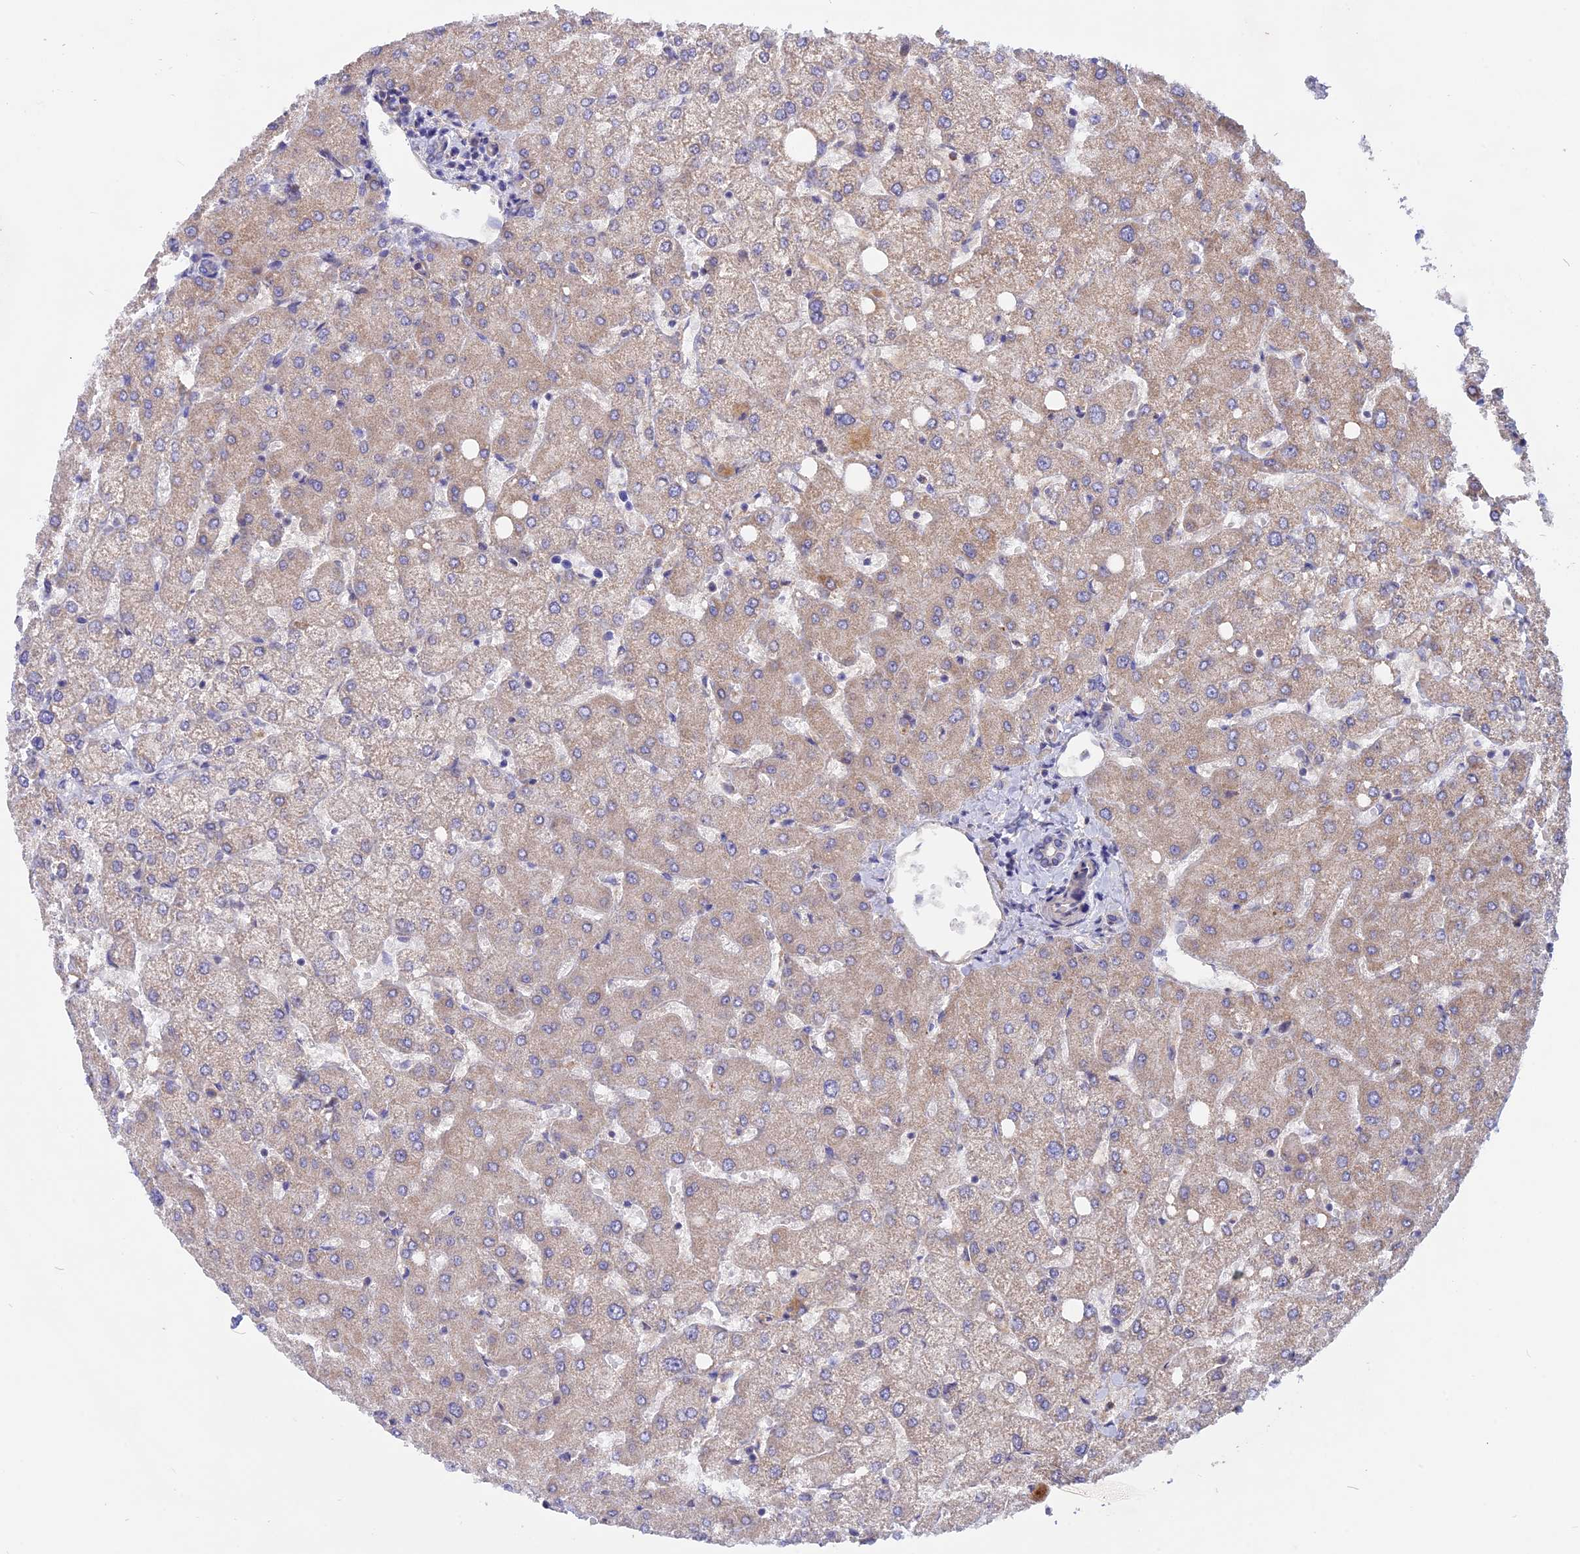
{"staining": {"intensity": "negative", "quantity": "none", "location": "none"}, "tissue": "liver", "cell_type": "Cholangiocytes", "image_type": "normal", "snomed": [{"axis": "morphology", "description": "Normal tissue, NOS"}, {"axis": "topography", "description": "Liver"}], "caption": "This is an IHC histopathology image of benign human liver. There is no positivity in cholangiocytes.", "gene": "HYCC1", "patient": {"sex": "female", "age": 54}}